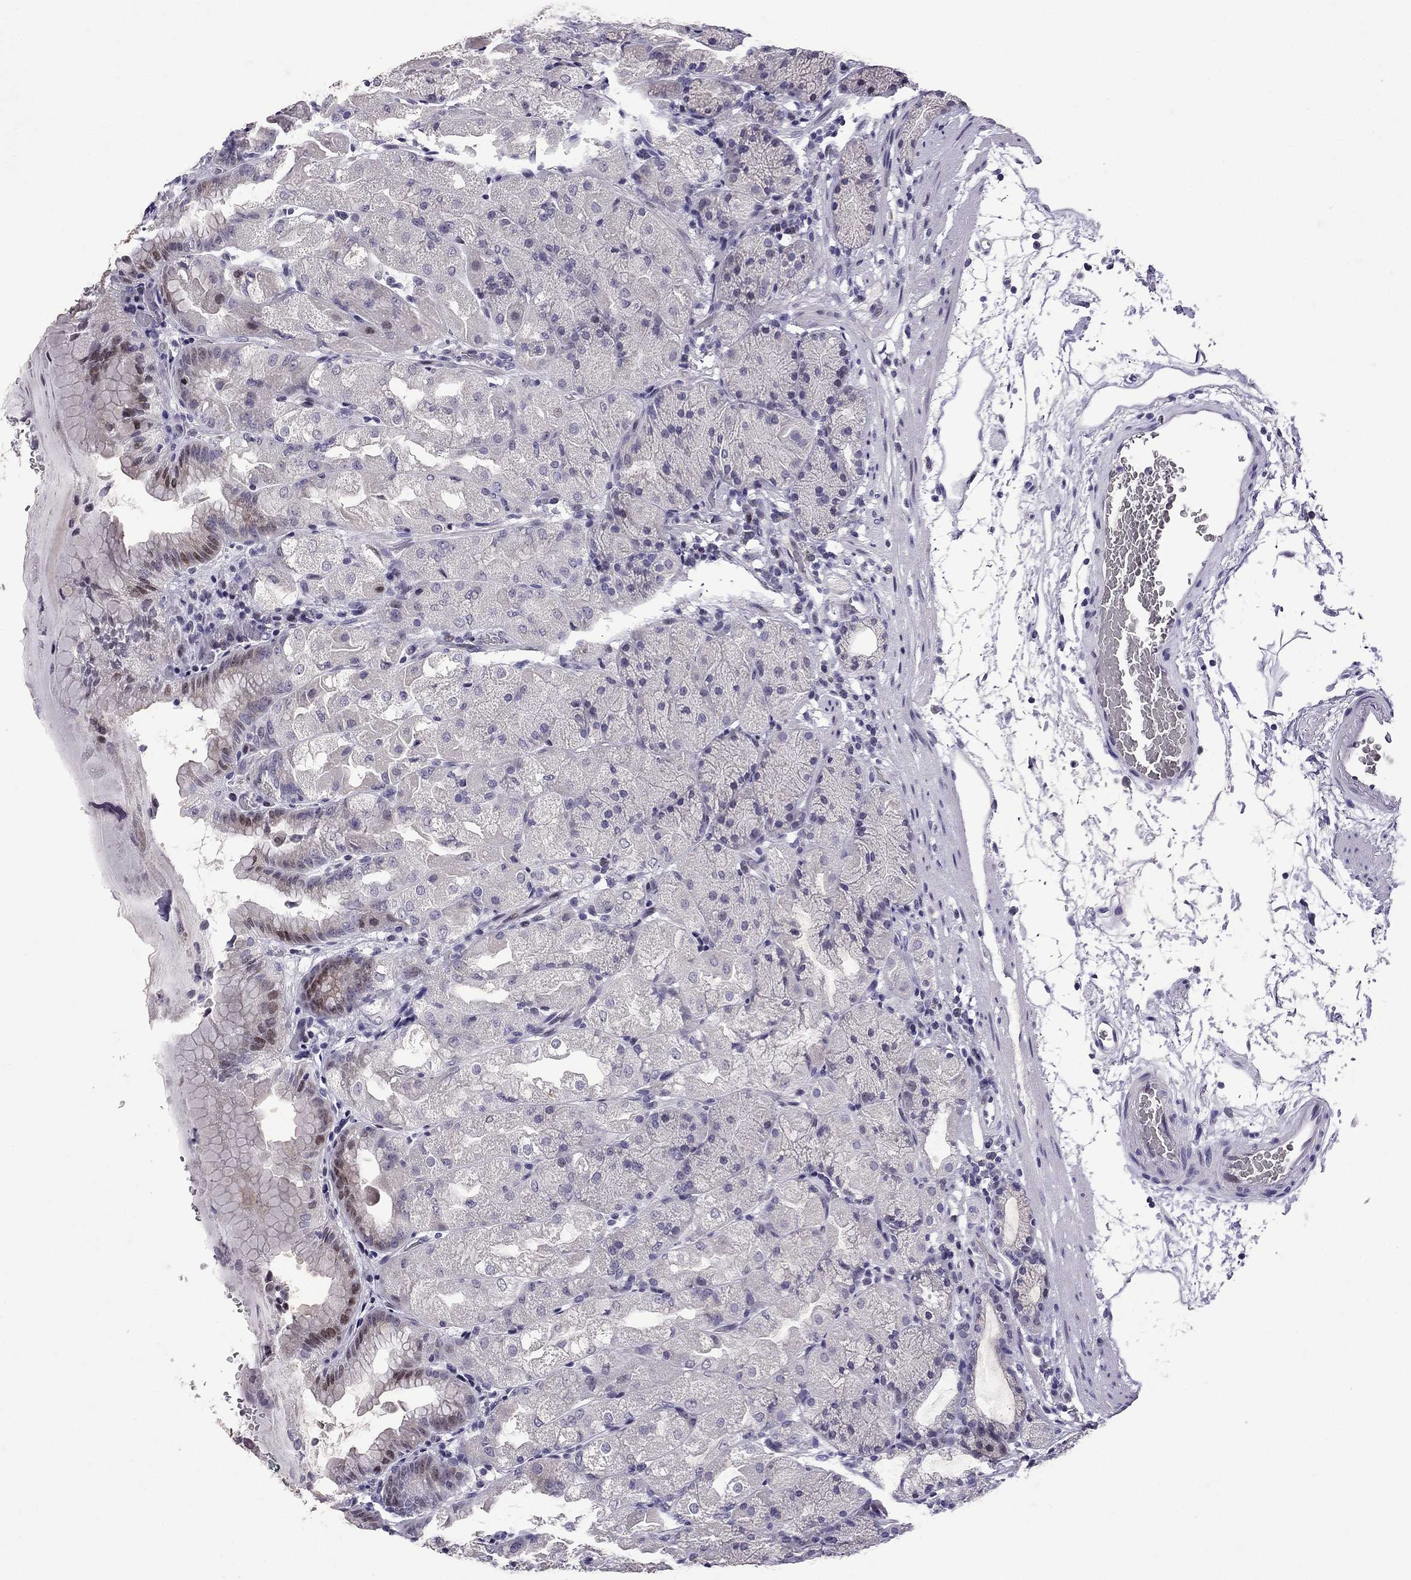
{"staining": {"intensity": "negative", "quantity": "none", "location": "none"}, "tissue": "stomach", "cell_type": "Glandular cells", "image_type": "normal", "snomed": [{"axis": "morphology", "description": "Normal tissue, NOS"}, {"axis": "topography", "description": "Stomach, upper"}, {"axis": "topography", "description": "Stomach"}, {"axis": "topography", "description": "Stomach, lower"}], "caption": "This histopathology image is of unremarkable stomach stained with IHC to label a protein in brown with the nuclei are counter-stained blue. There is no expression in glandular cells. (DAB IHC with hematoxylin counter stain).", "gene": "TTN", "patient": {"sex": "male", "age": 62}}